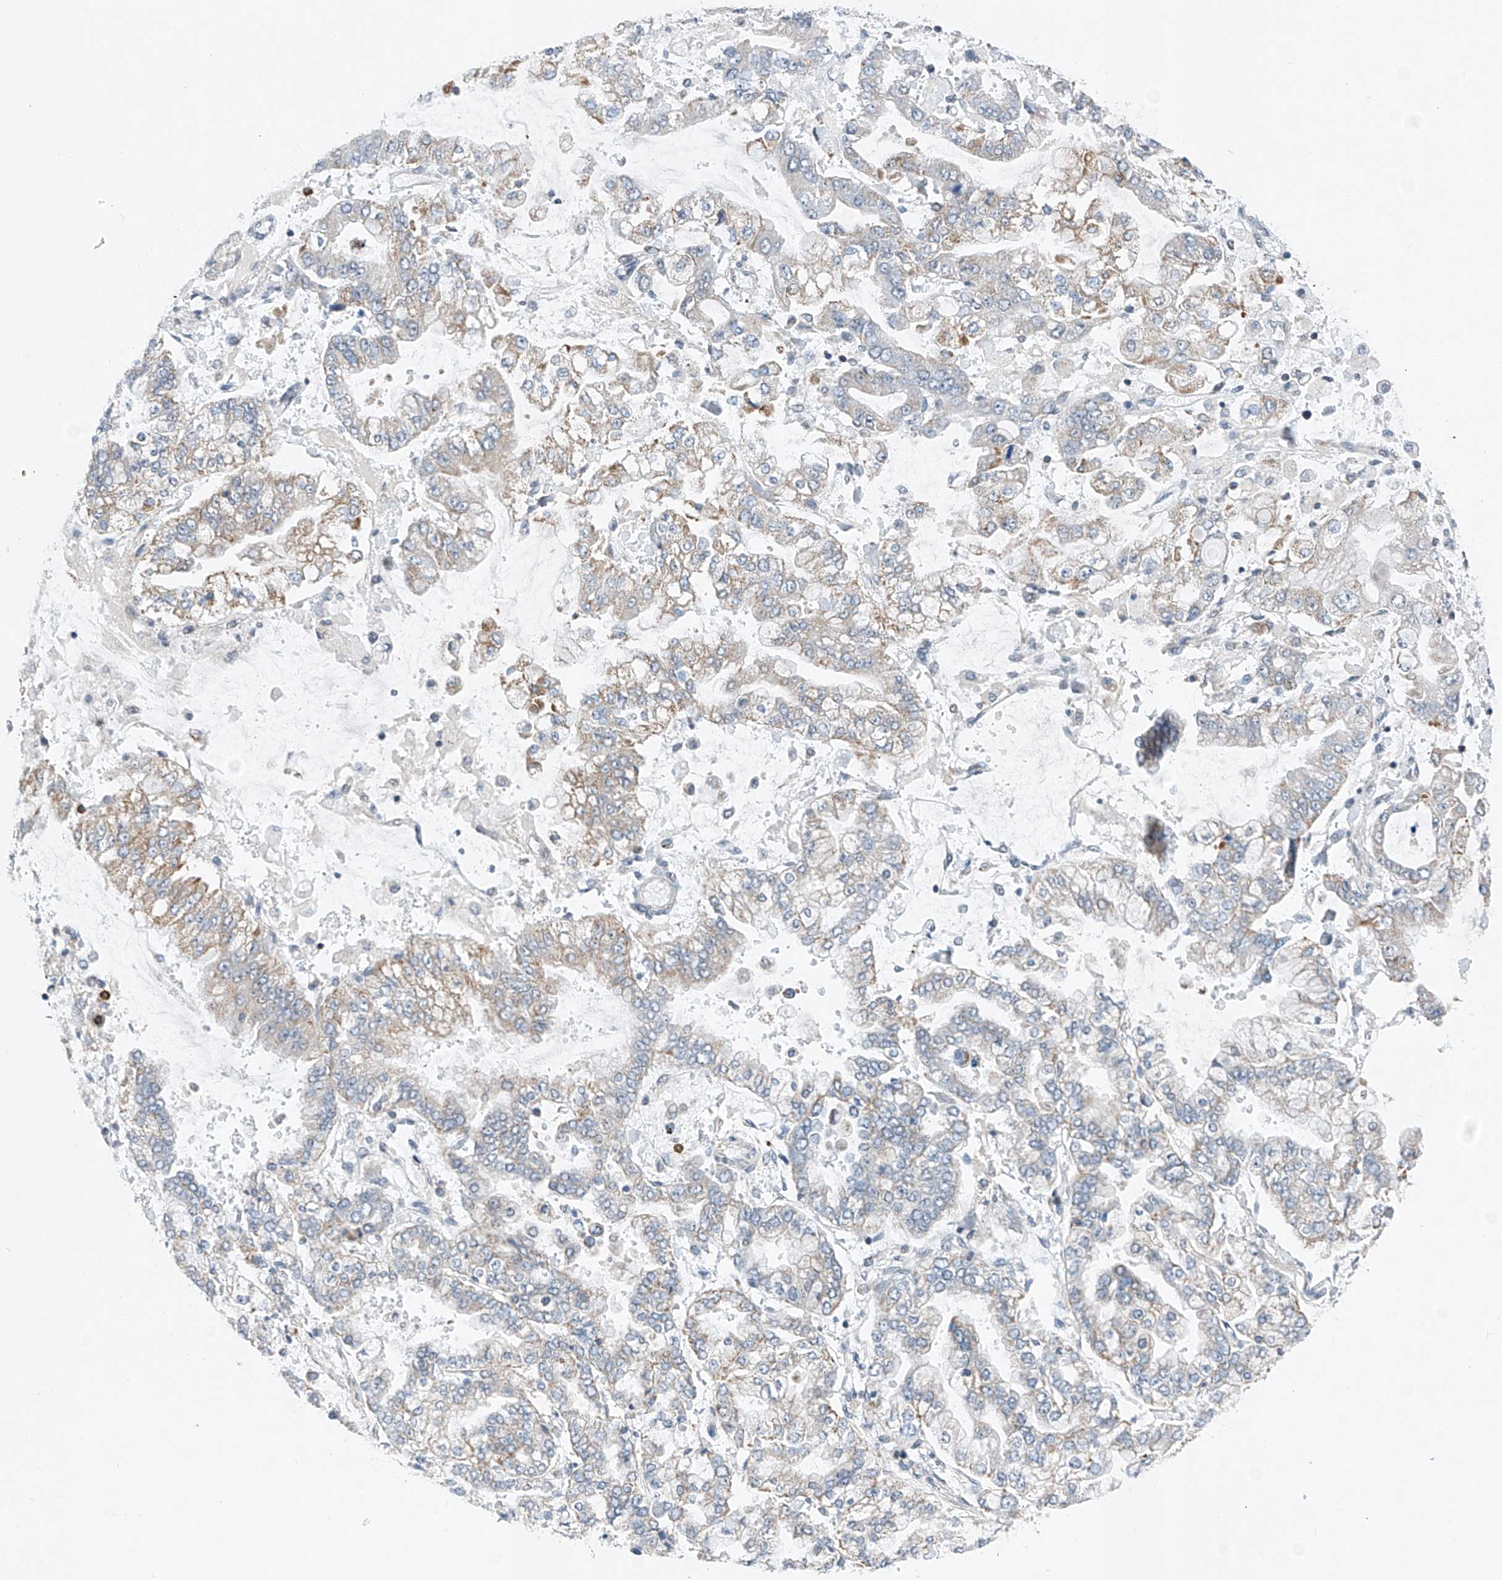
{"staining": {"intensity": "weak", "quantity": "25%-75%", "location": "cytoplasmic/membranous"}, "tissue": "stomach cancer", "cell_type": "Tumor cells", "image_type": "cancer", "snomed": [{"axis": "morphology", "description": "Normal tissue, NOS"}, {"axis": "morphology", "description": "Adenocarcinoma, NOS"}, {"axis": "topography", "description": "Stomach, upper"}, {"axis": "topography", "description": "Stomach"}], "caption": "Immunohistochemical staining of human stomach cancer (adenocarcinoma) reveals low levels of weak cytoplasmic/membranous positivity in approximately 25%-75% of tumor cells.", "gene": "KLF15", "patient": {"sex": "male", "age": 76}}